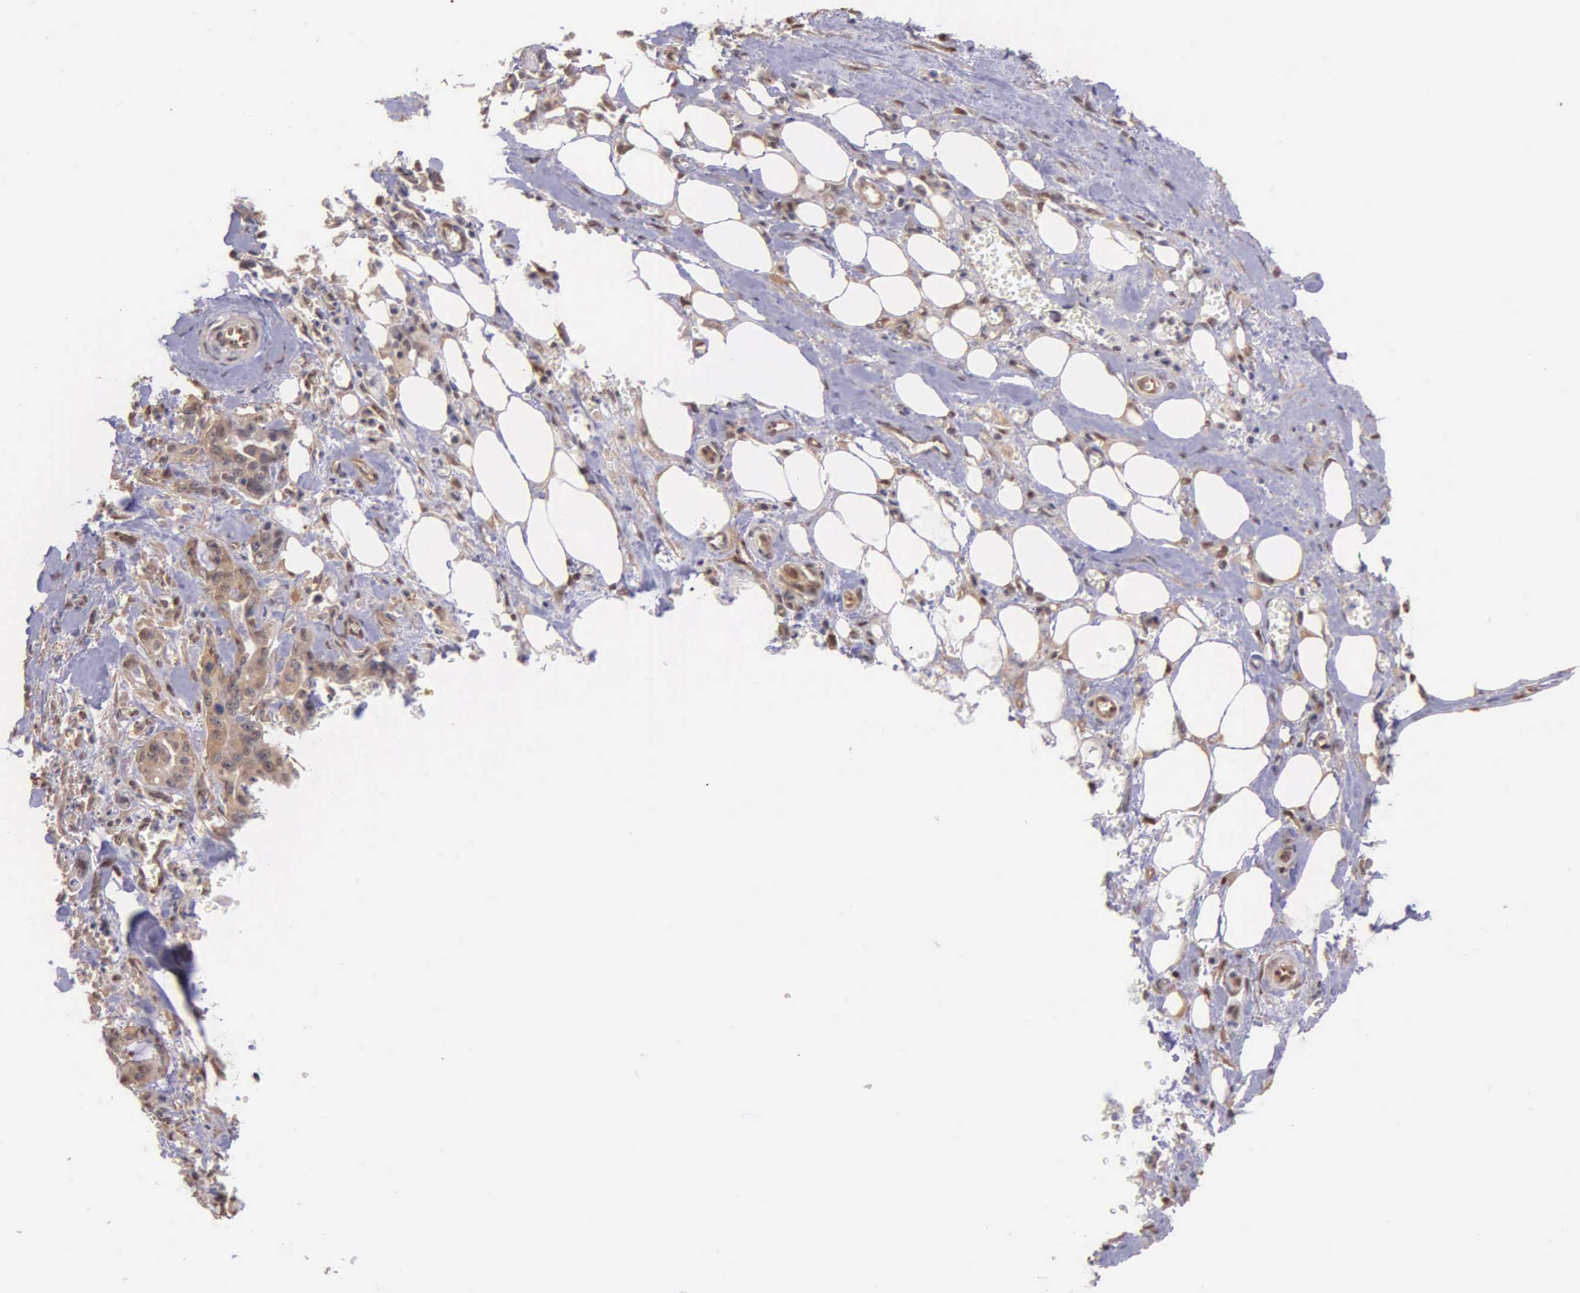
{"staining": {"intensity": "weak", "quantity": "25%-75%", "location": "cytoplasmic/membranous,nuclear"}, "tissue": "pancreatic cancer", "cell_type": "Tumor cells", "image_type": "cancer", "snomed": [{"axis": "morphology", "description": "Adenocarcinoma, NOS"}, {"axis": "topography", "description": "Pancreas"}], "caption": "There is low levels of weak cytoplasmic/membranous and nuclear expression in tumor cells of pancreatic adenocarcinoma, as demonstrated by immunohistochemical staining (brown color).", "gene": "PSMC1", "patient": {"sex": "male", "age": 69}}